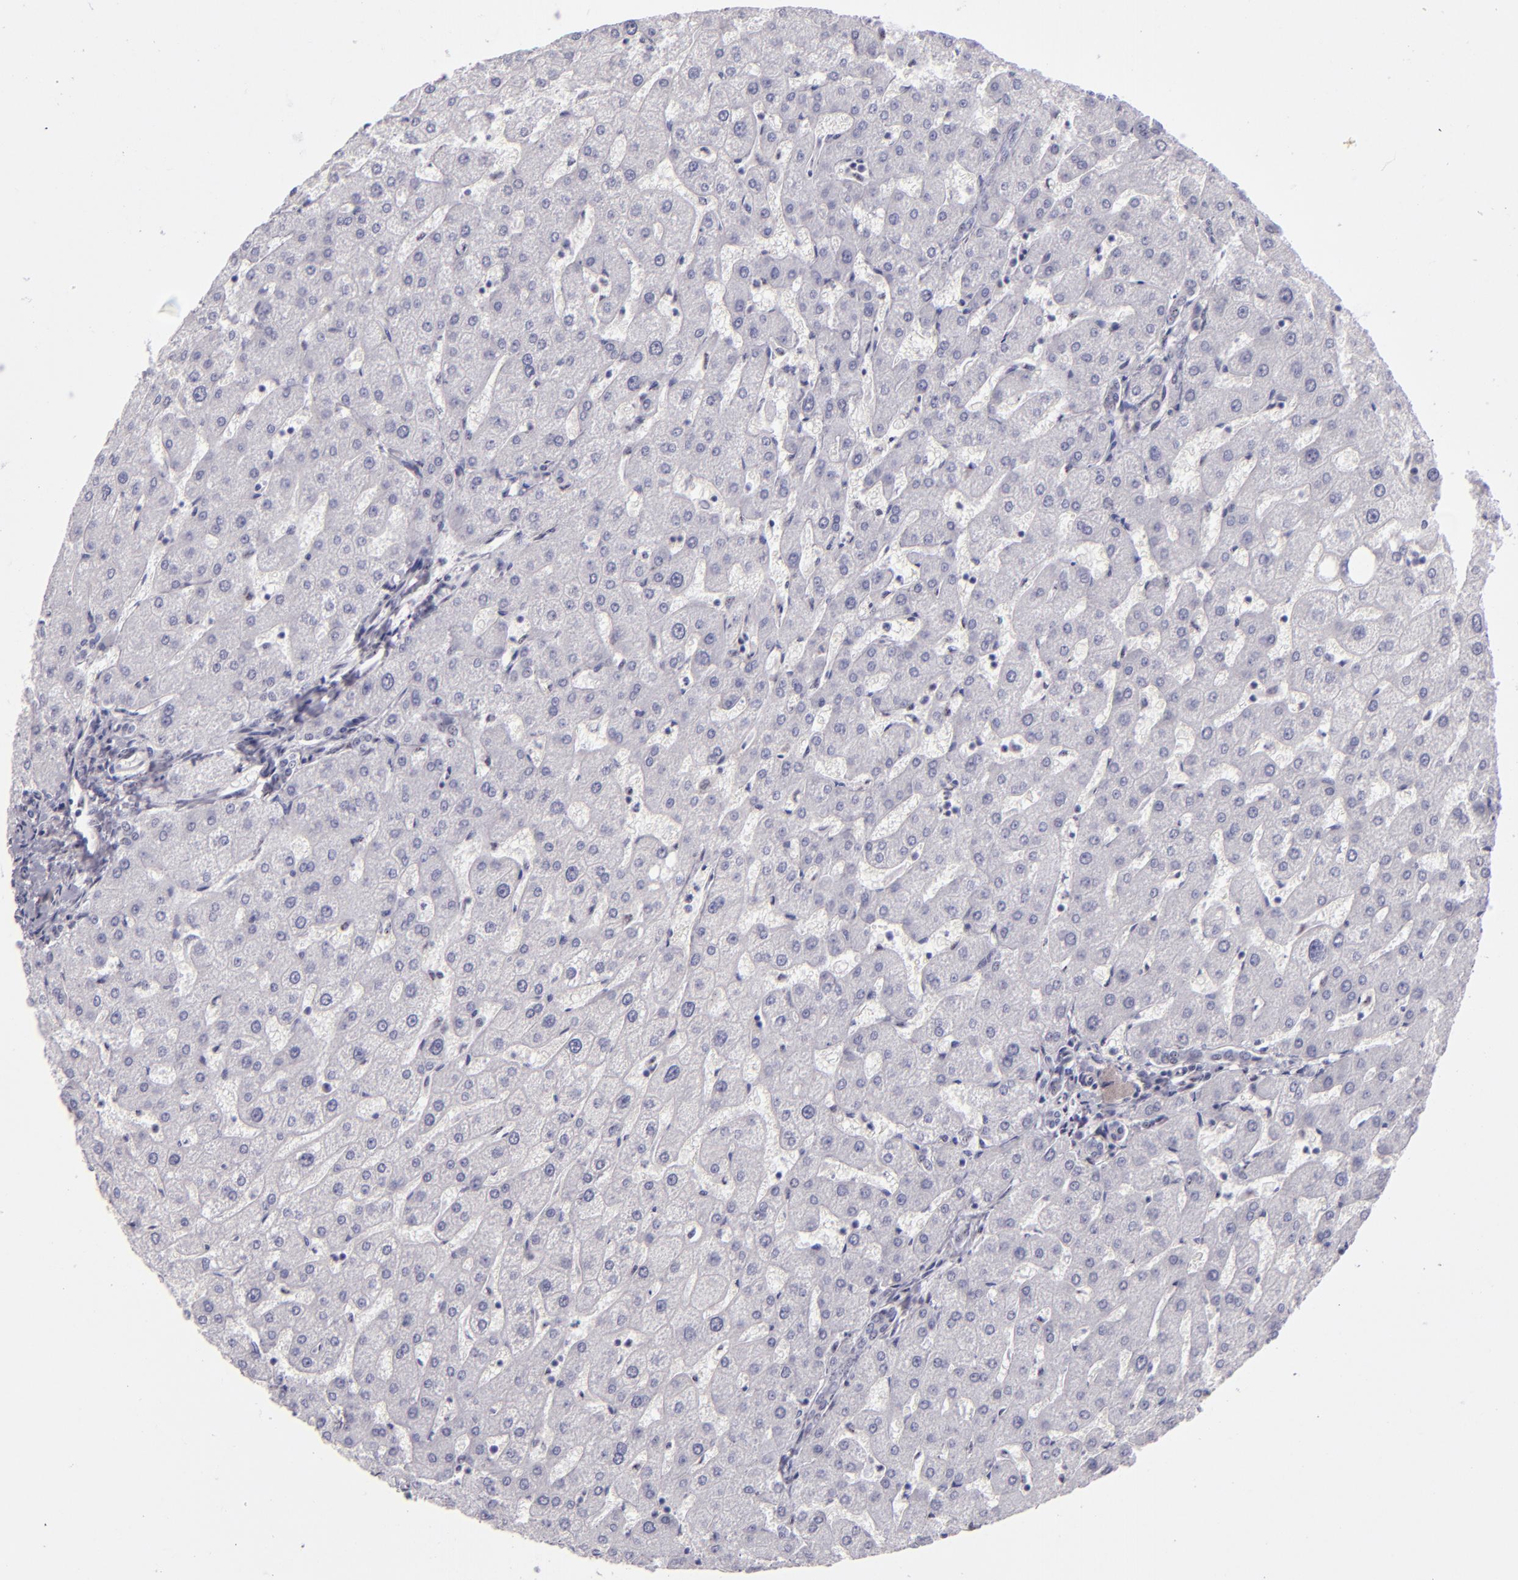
{"staining": {"intensity": "negative", "quantity": "none", "location": "none"}, "tissue": "liver", "cell_type": "Cholangiocytes", "image_type": "normal", "snomed": [{"axis": "morphology", "description": "Normal tissue, NOS"}, {"axis": "topography", "description": "Liver"}], "caption": "Immunohistochemistry (IHC) micrograph of unremarkable liver stained for a protein (brown), which exhibits no positivity in cholangiocytes.", "gene": "TOP3A", "patient": {"sex": "male", "age": 67}}